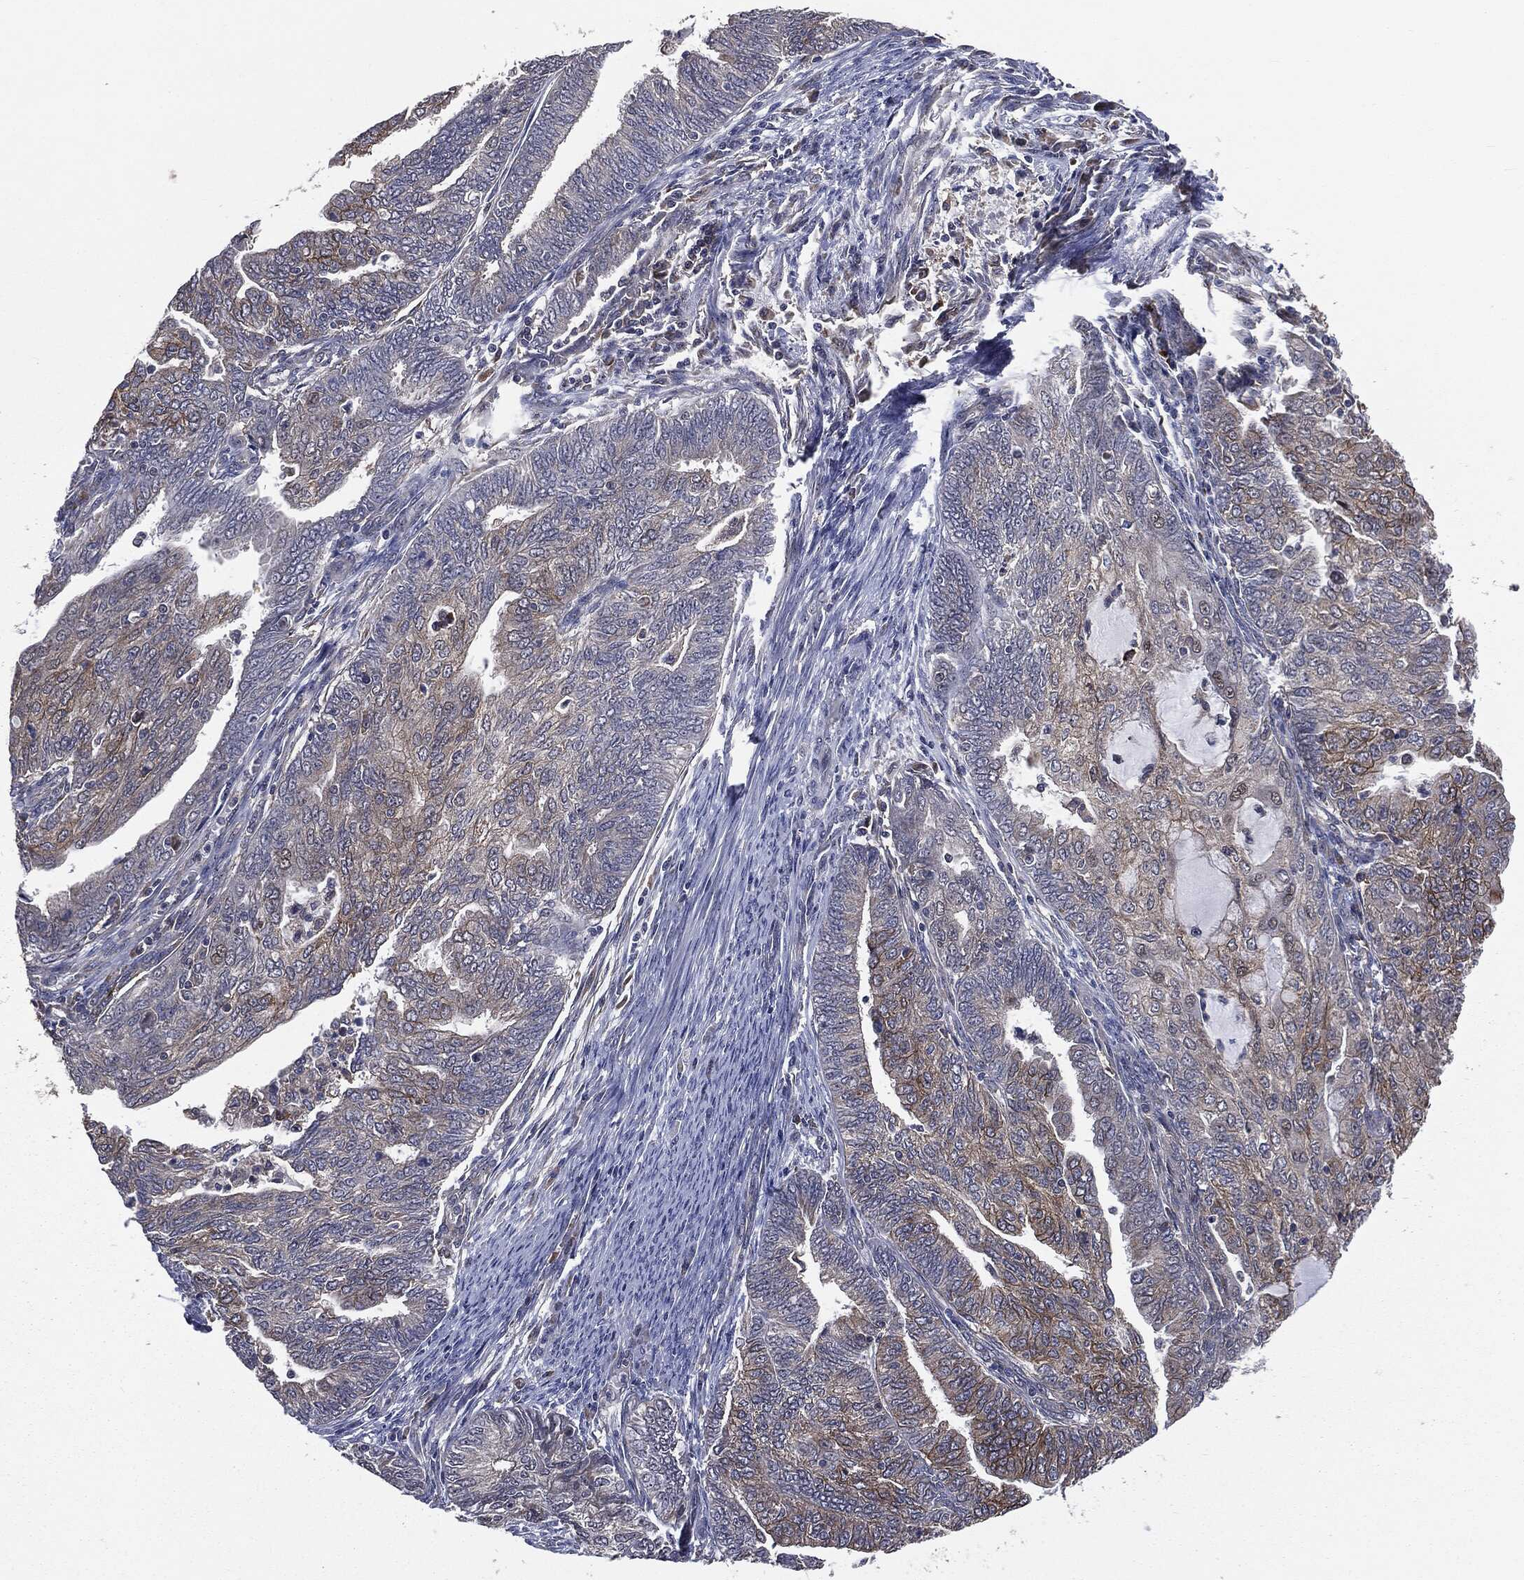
{"staining": {"intensity": "moderate", "quantity": "<25%", "location": "cytoplasmic/membranous,nuclear"}, "tissue": "endometrial cancer", "cell_type": "Tumor cells", "image_type": "cancer", "snomed": [{"axis": "morphology", "description": "Adenocarcinoma, NOS"}, {"axis": "topography", "description": "Endometrium"}], "caption": "A photomicrograph of human endometrial adenocarcinoma stained for a protein reveals moderate cytoplasmic/membranous and nuclear brown staining in tumor cells.", "gene": "TRMT1L", "patient": {"sex": "female", "age": 82}}